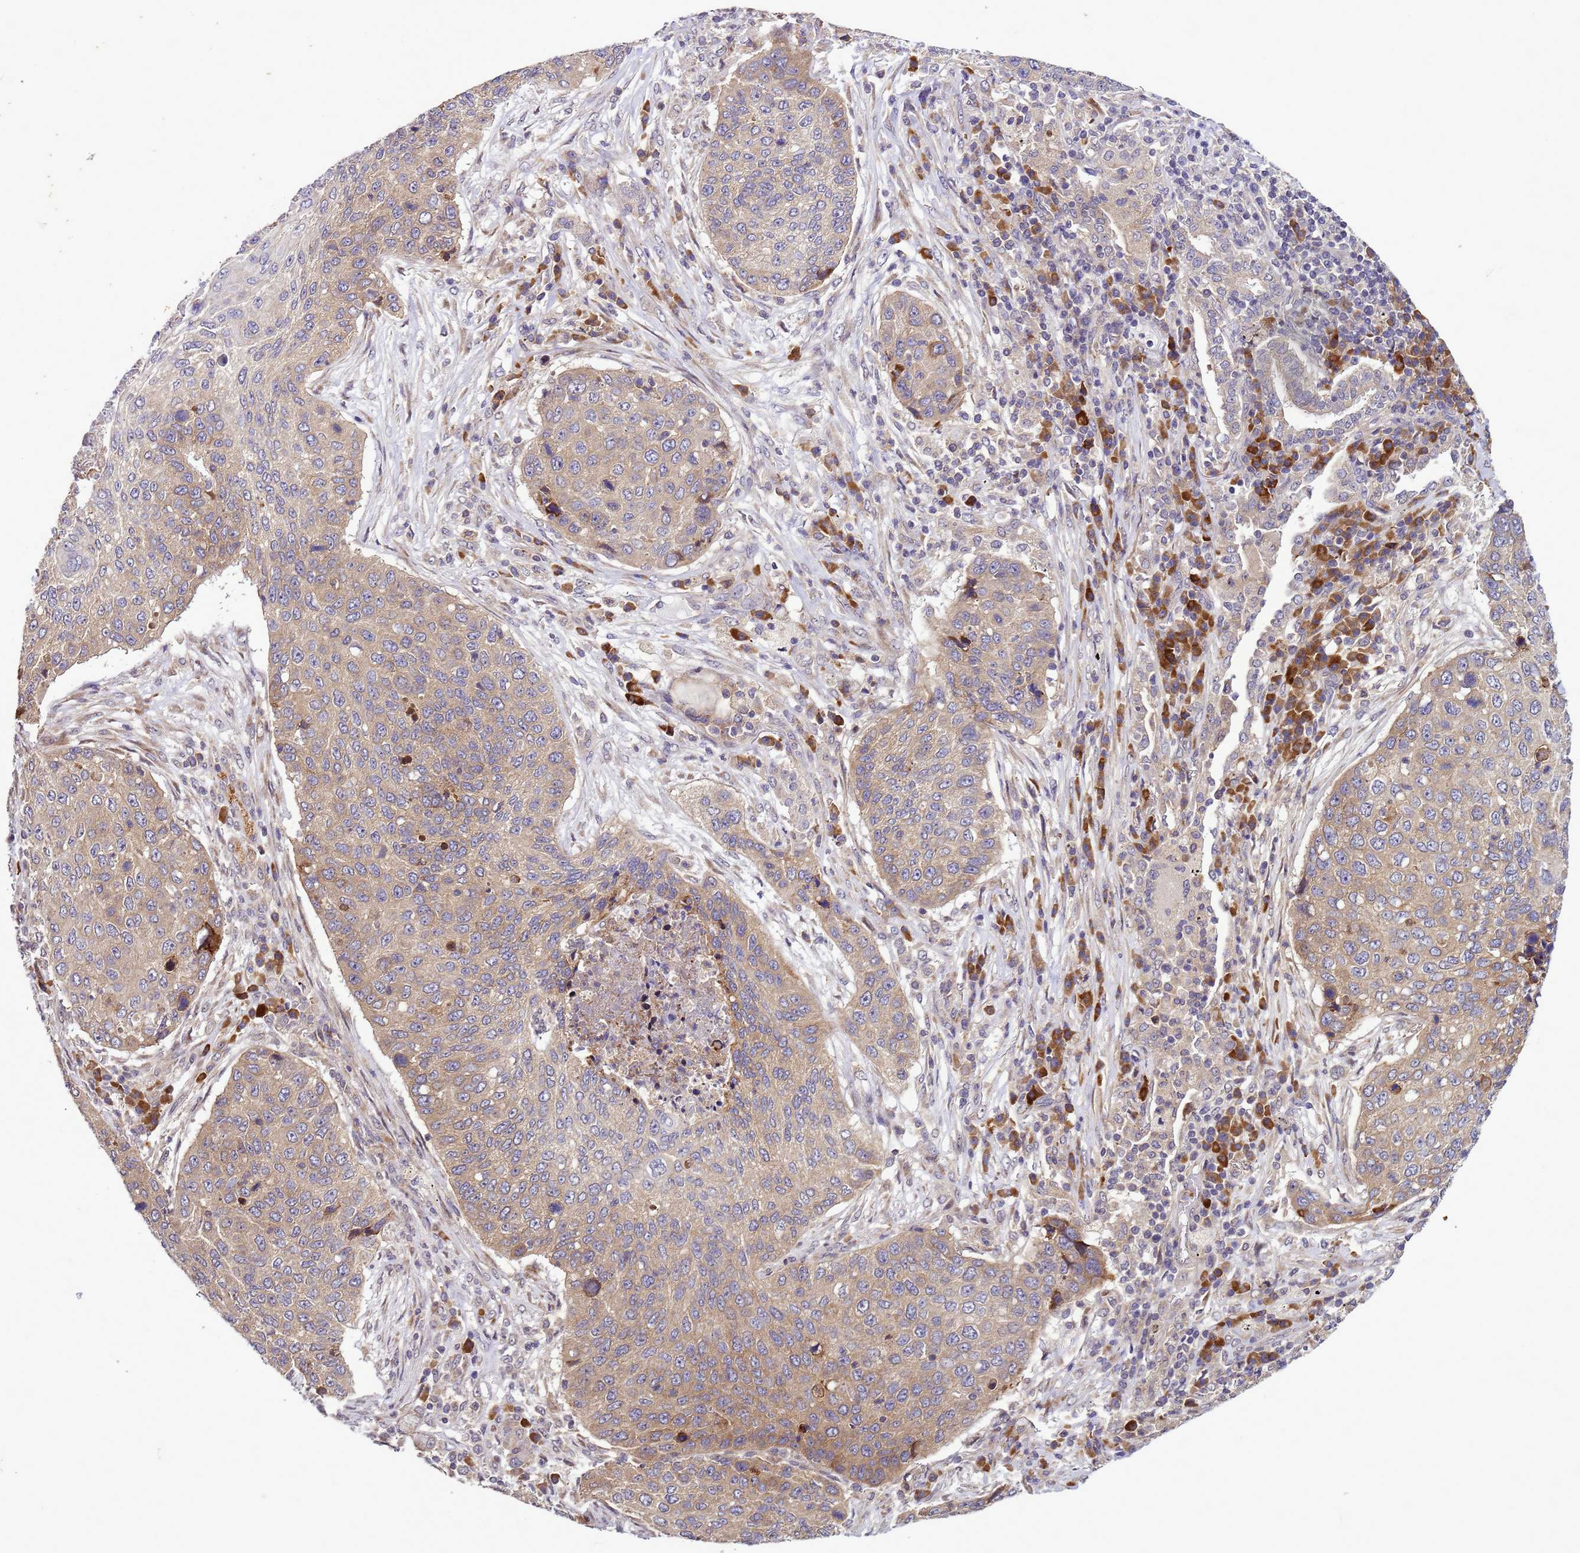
{"staining": {"intensity": "weak", "quantity": "25%-75%", "location": "cytoplasmic/membranous"}, "tissue": "lung cancer", "cell_type": "Tumor cells", "image_type": "cancer", "snomed": [{"axis": "morphology", "description": "Squamous cell carcinoma, NOS"}, {"axis": "topography", "description": "Lung"}], "caption": "Tumor cells display low levels of weak cytoplasmic/membranous positivity in about 25%-75% of cells in human squamous cell carcinoma (lung).", "gene": "GEN1", "patient": {"sex": "female", "age": 63}}